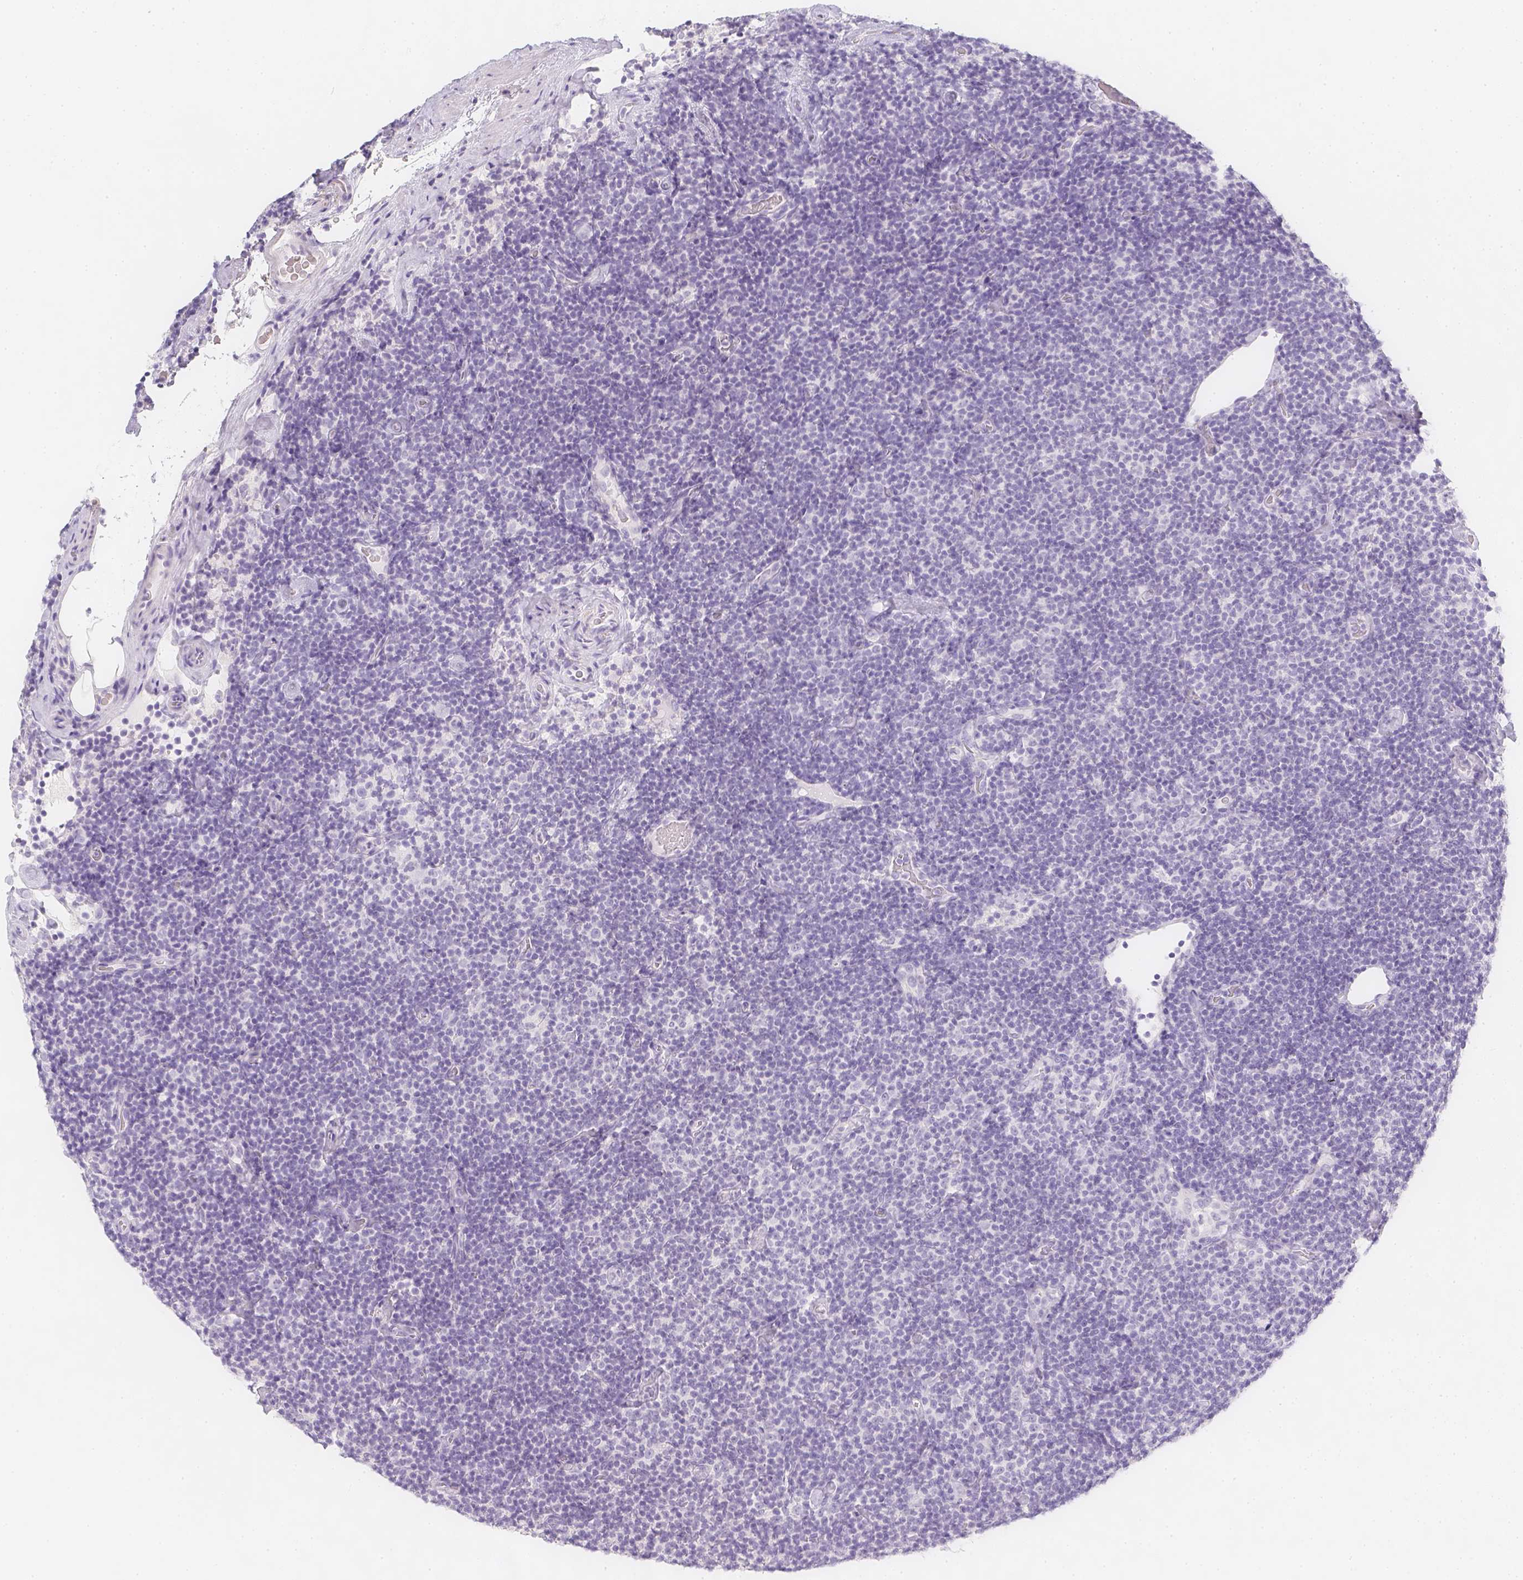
{"staining": {"intensity": "negative", "quantity": "none", "location": "none"}, "tissue": "lymphoma", "cell_type": "Tumor cells", "image_type": "cancer", "snomed": [{"axis": "morphology", "description": "Malignant lymphoma, non-Hodgkin's type, Low grade"}, {"axis": "topography", "description": "Lymph node"}], "caption": "The image reveals no significant staining in tumor cells of low-grade malignant lymphoma, non-Hodgkin's type.", "gene": "SLC18A1", "patient": {"sex": "male", "age": 81}}